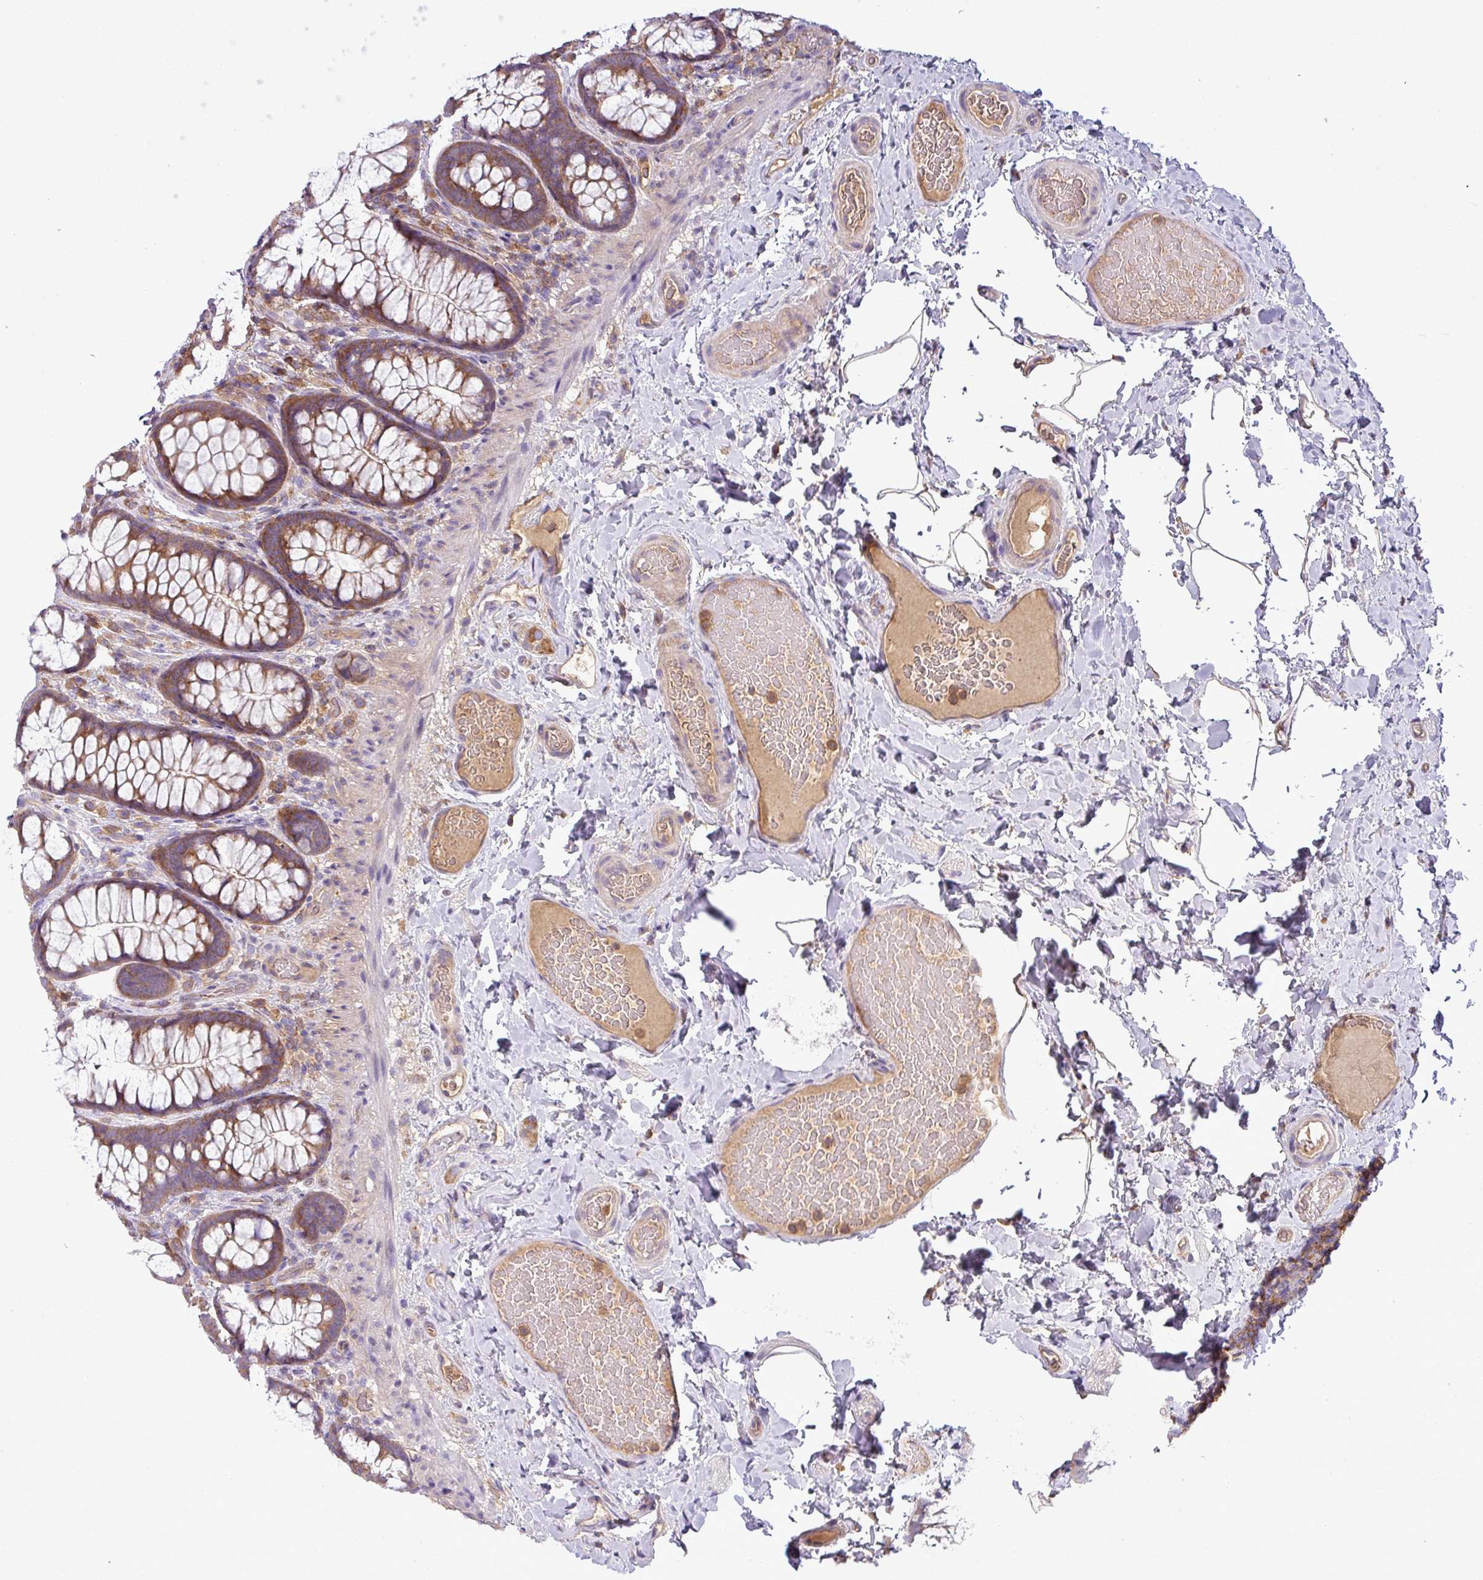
{"staining": {"intensity": "negative", "quantity": "none", "location": "none"}, "tissue": "colon", "cell_type": "Endothelial cells", "image_type": "normal", "snomed": [{"axis": "morphology", "description": "Normal tissue, NOS"}, {"axis": "topography", "description": "Colon"}], "caption": "Immunohistochemistry (IHC) image of unremarkable colon stained for a protein (brown), which shows no positivity in endothelial cells.", "gene": "LRRC74B", "patient": {"sex": "male", "age": 46}}